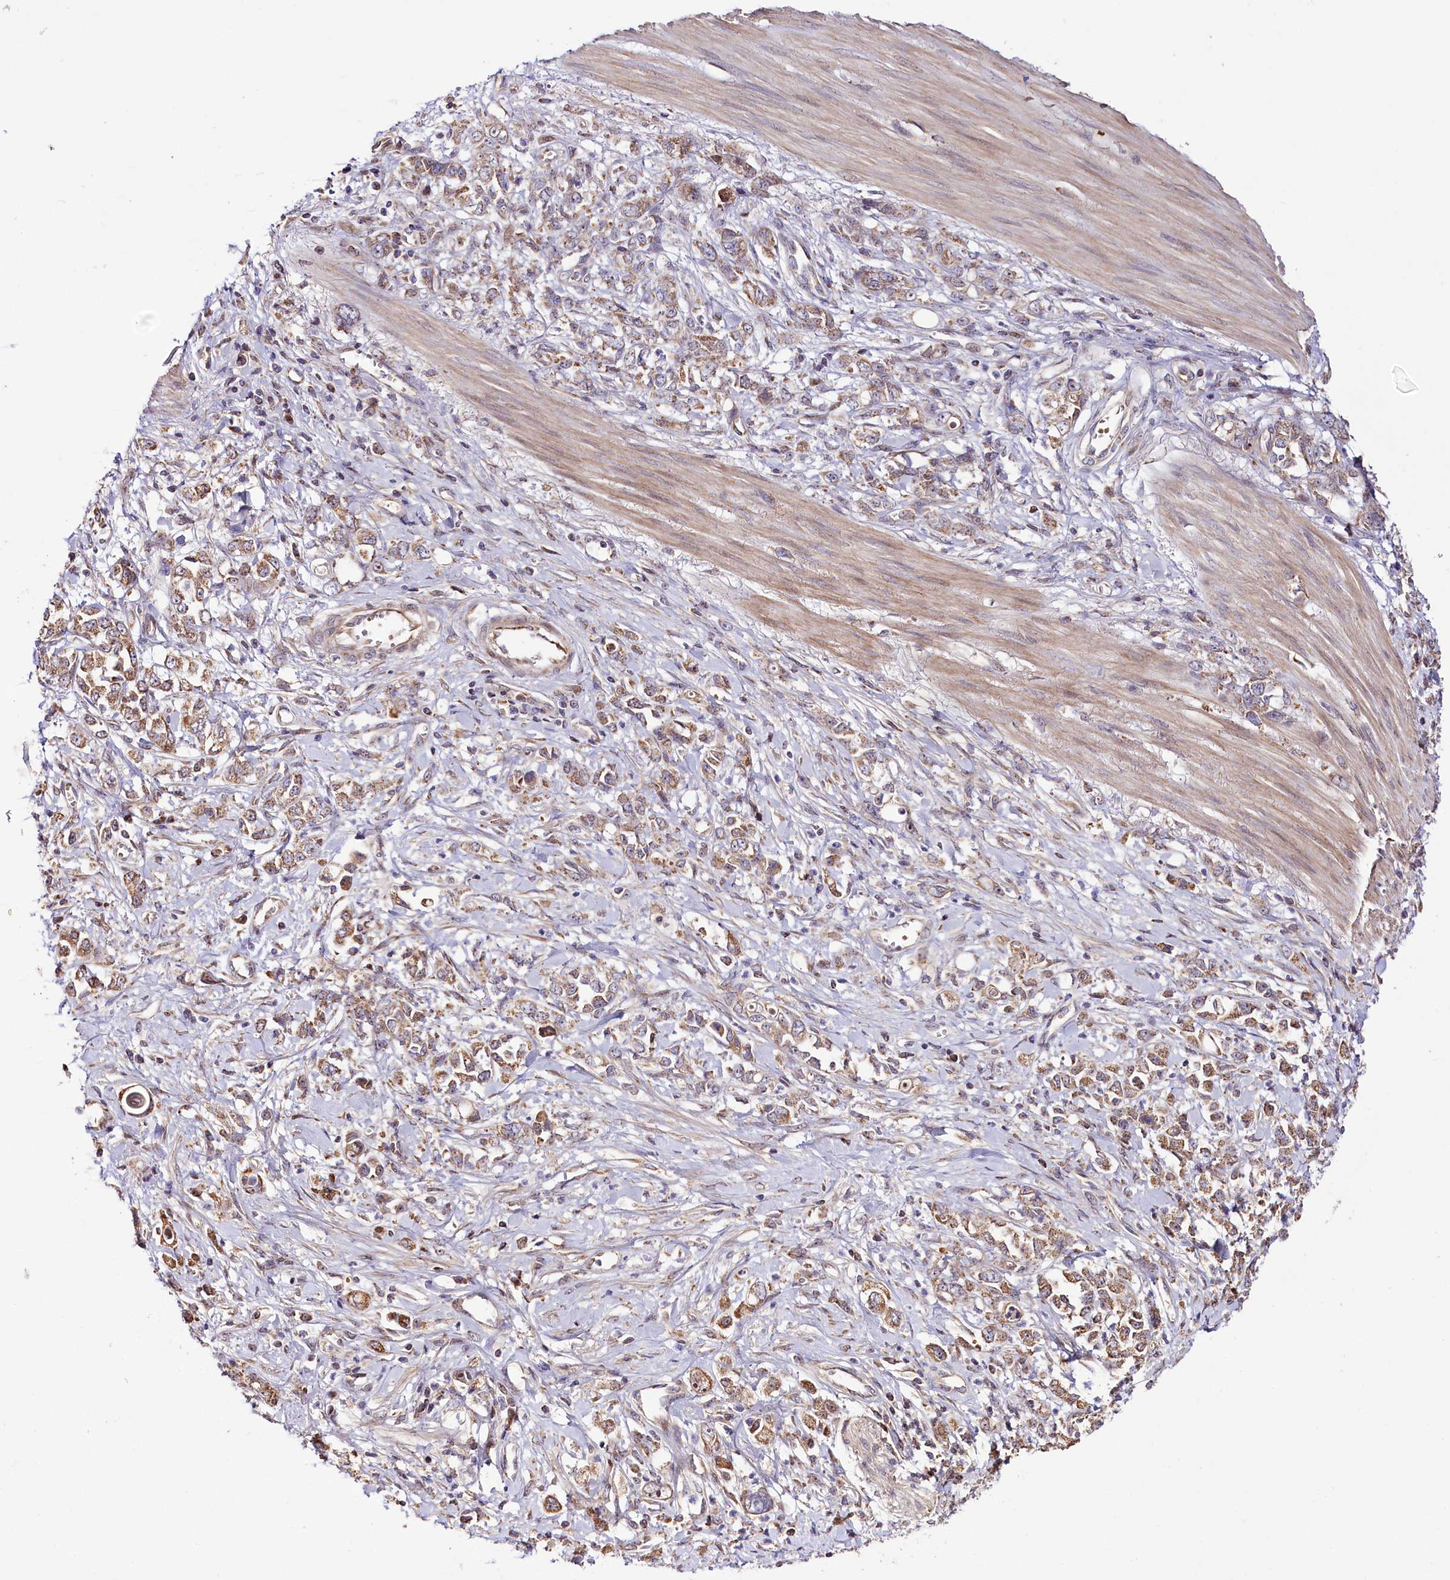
{"staining": {"intensity": "moderate", "quantity": ">75%", "location": "cytoplasmic/membranous"}, "tissue": "stomach cancer", "cell_type": "Tumor cells", "image_type": "cancer", "snomed": [{"axis": "morphology", "description": "Adenocarcinoma, NOS"}, {"axis": "topography", "description": "Stomach"}], "caption": "Immunohistochemistry photomicrograph of neoplastic tissue: human stomach cancer (adenocarcinoma) stained using immunohistochemistry reveals medium levels of moderate protein expression localized specifically in the cytoplasmic/membranous of tumor cells, appearing as a cytoplasmic/membranous brown color.", "gene": "ST7", "patient": {"sex": "female", "age": 76}}